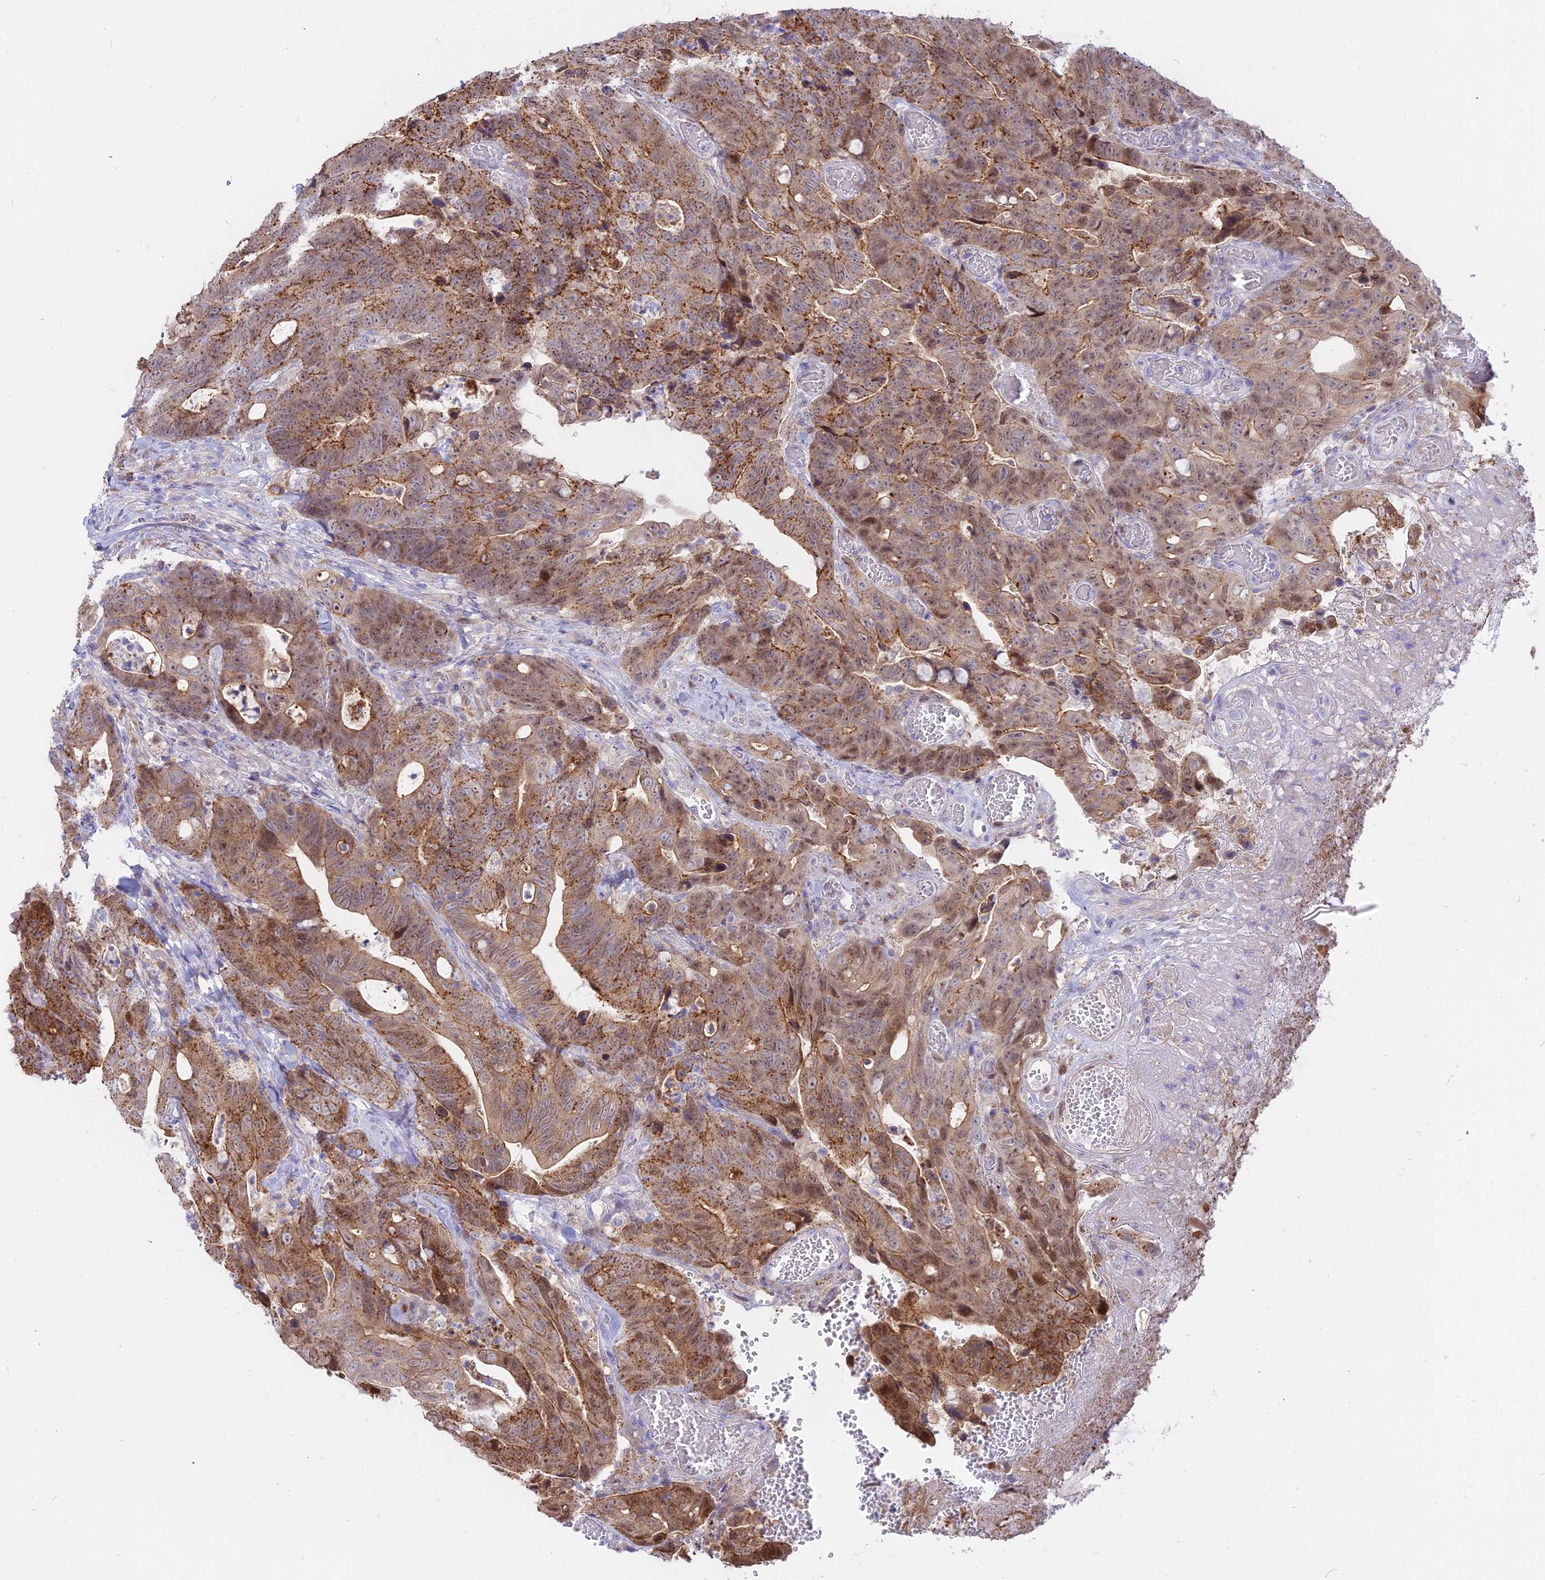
{"staining": {"intensity": "moderate", "quantity": "25%-75%", "location": "cytoplasmic/membranous"}, "tissue": "colorectal cancer", "cell_type": "Tumor cells", "image_type": "cancer", "snomed": [{"axis": "morphology", "description": "Adenocarcinoma, NOS"}, {"axis": "topography", "description": "Colon"}], "caption": "DAB immunohistochemical staining of adenocarcinoma (colorectal) displays moderate cytoplasmic/membranous protein staining in approximately 25%-75% of tumor cells. Ihc stains the protein in brown and the nuclei are stained blue.", "gene": "CENPV", "patient": {"sex": "female", "age": 82}}